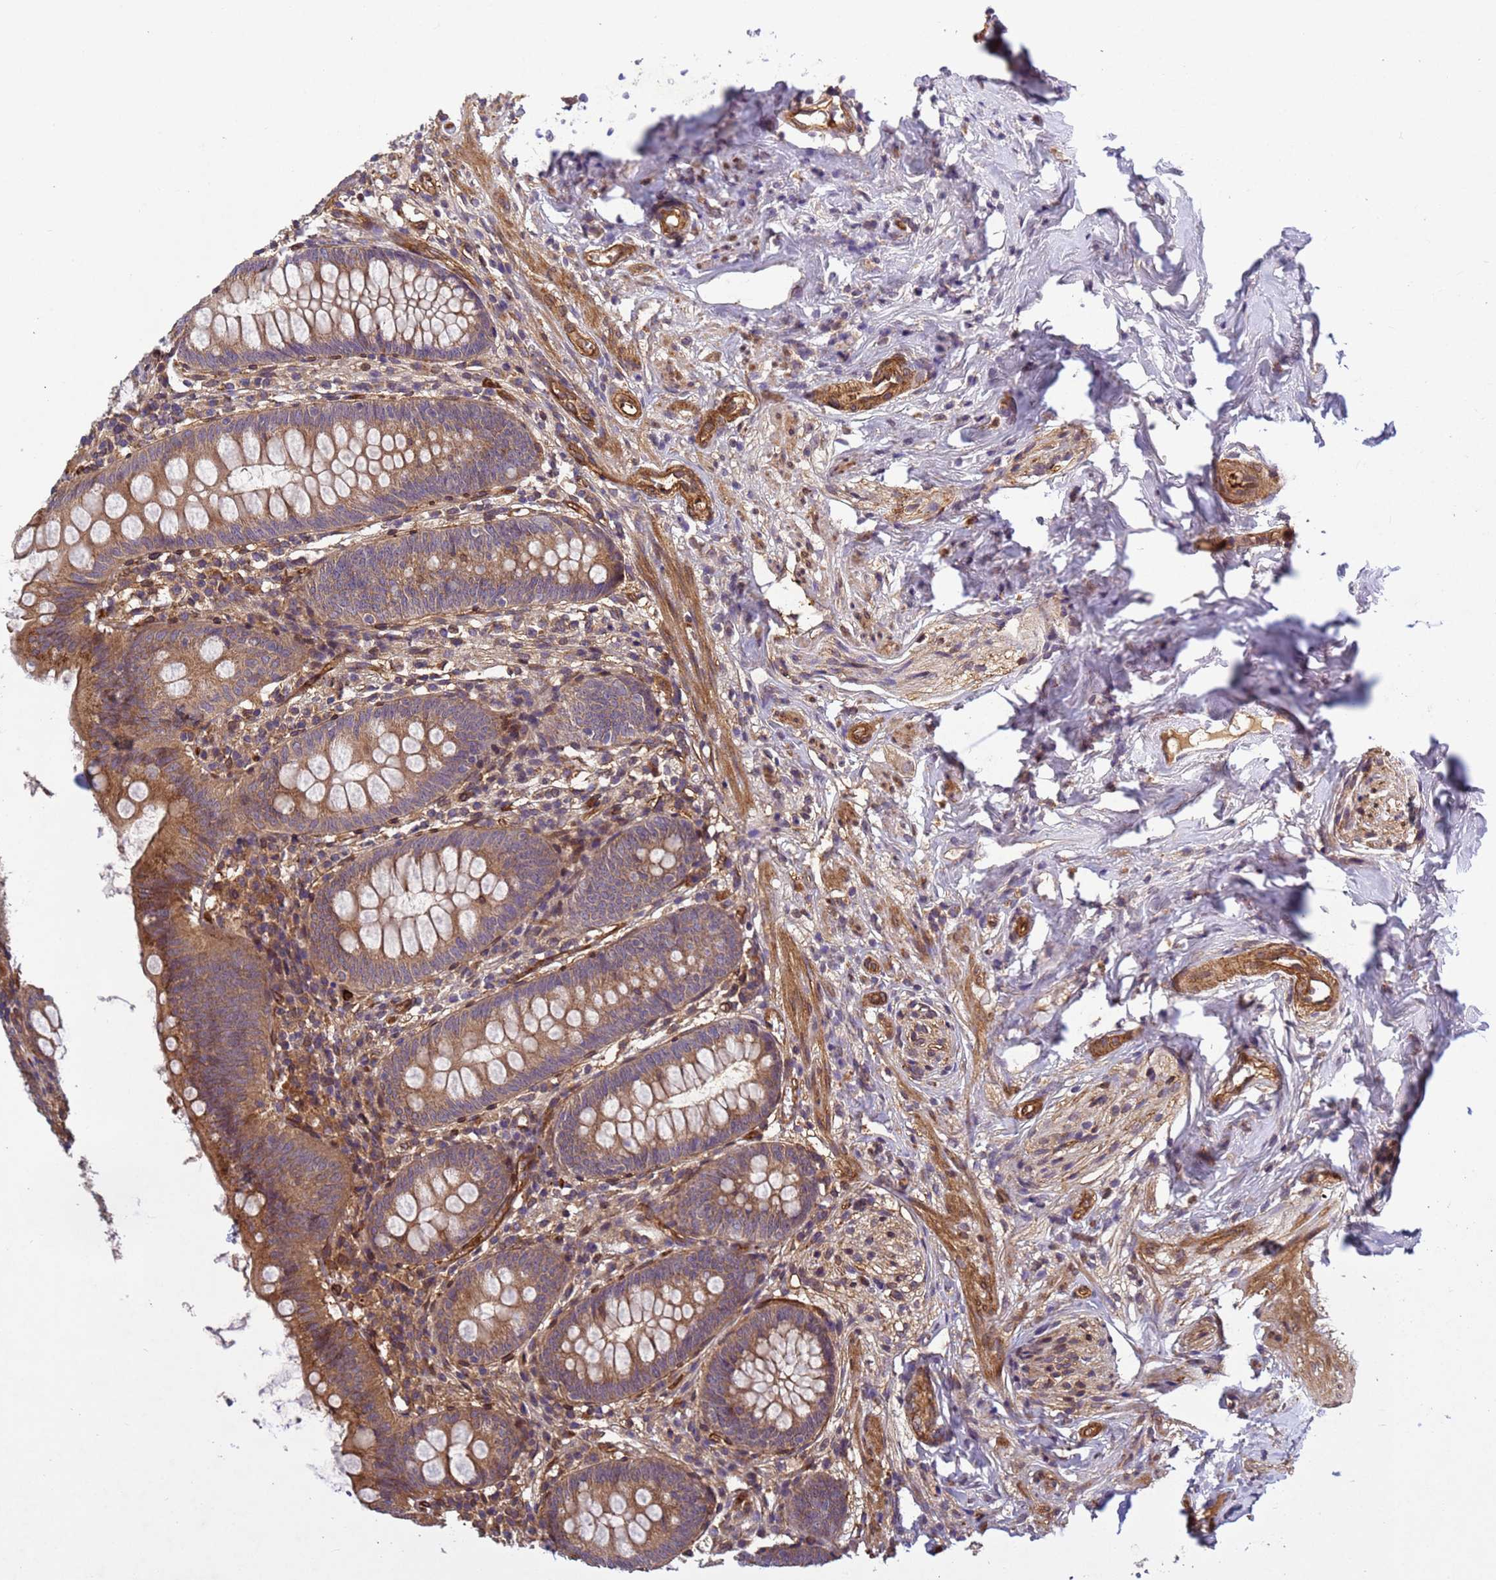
{"staining": {"intensity": "moderate", "quantity": ">75%", "location": "cytoplasmic/membranous"}, "tissue": "appendix", "cell_type": "Glandular cells", "image_type": "normal", "snomed": [{"axis": "morphology", "description": "Normal tissue, NOS"}, {"axis": "topography", "description": "Appendix"}], "caption": "Brown immunohistochemical staining in unremarkable human appendix demonstrates moderate cytoplasmic/membranous expression in approximately >75% of glandular cells.", "gene": "C8orf34", "patient": {"sex": "female", "age": 51}}